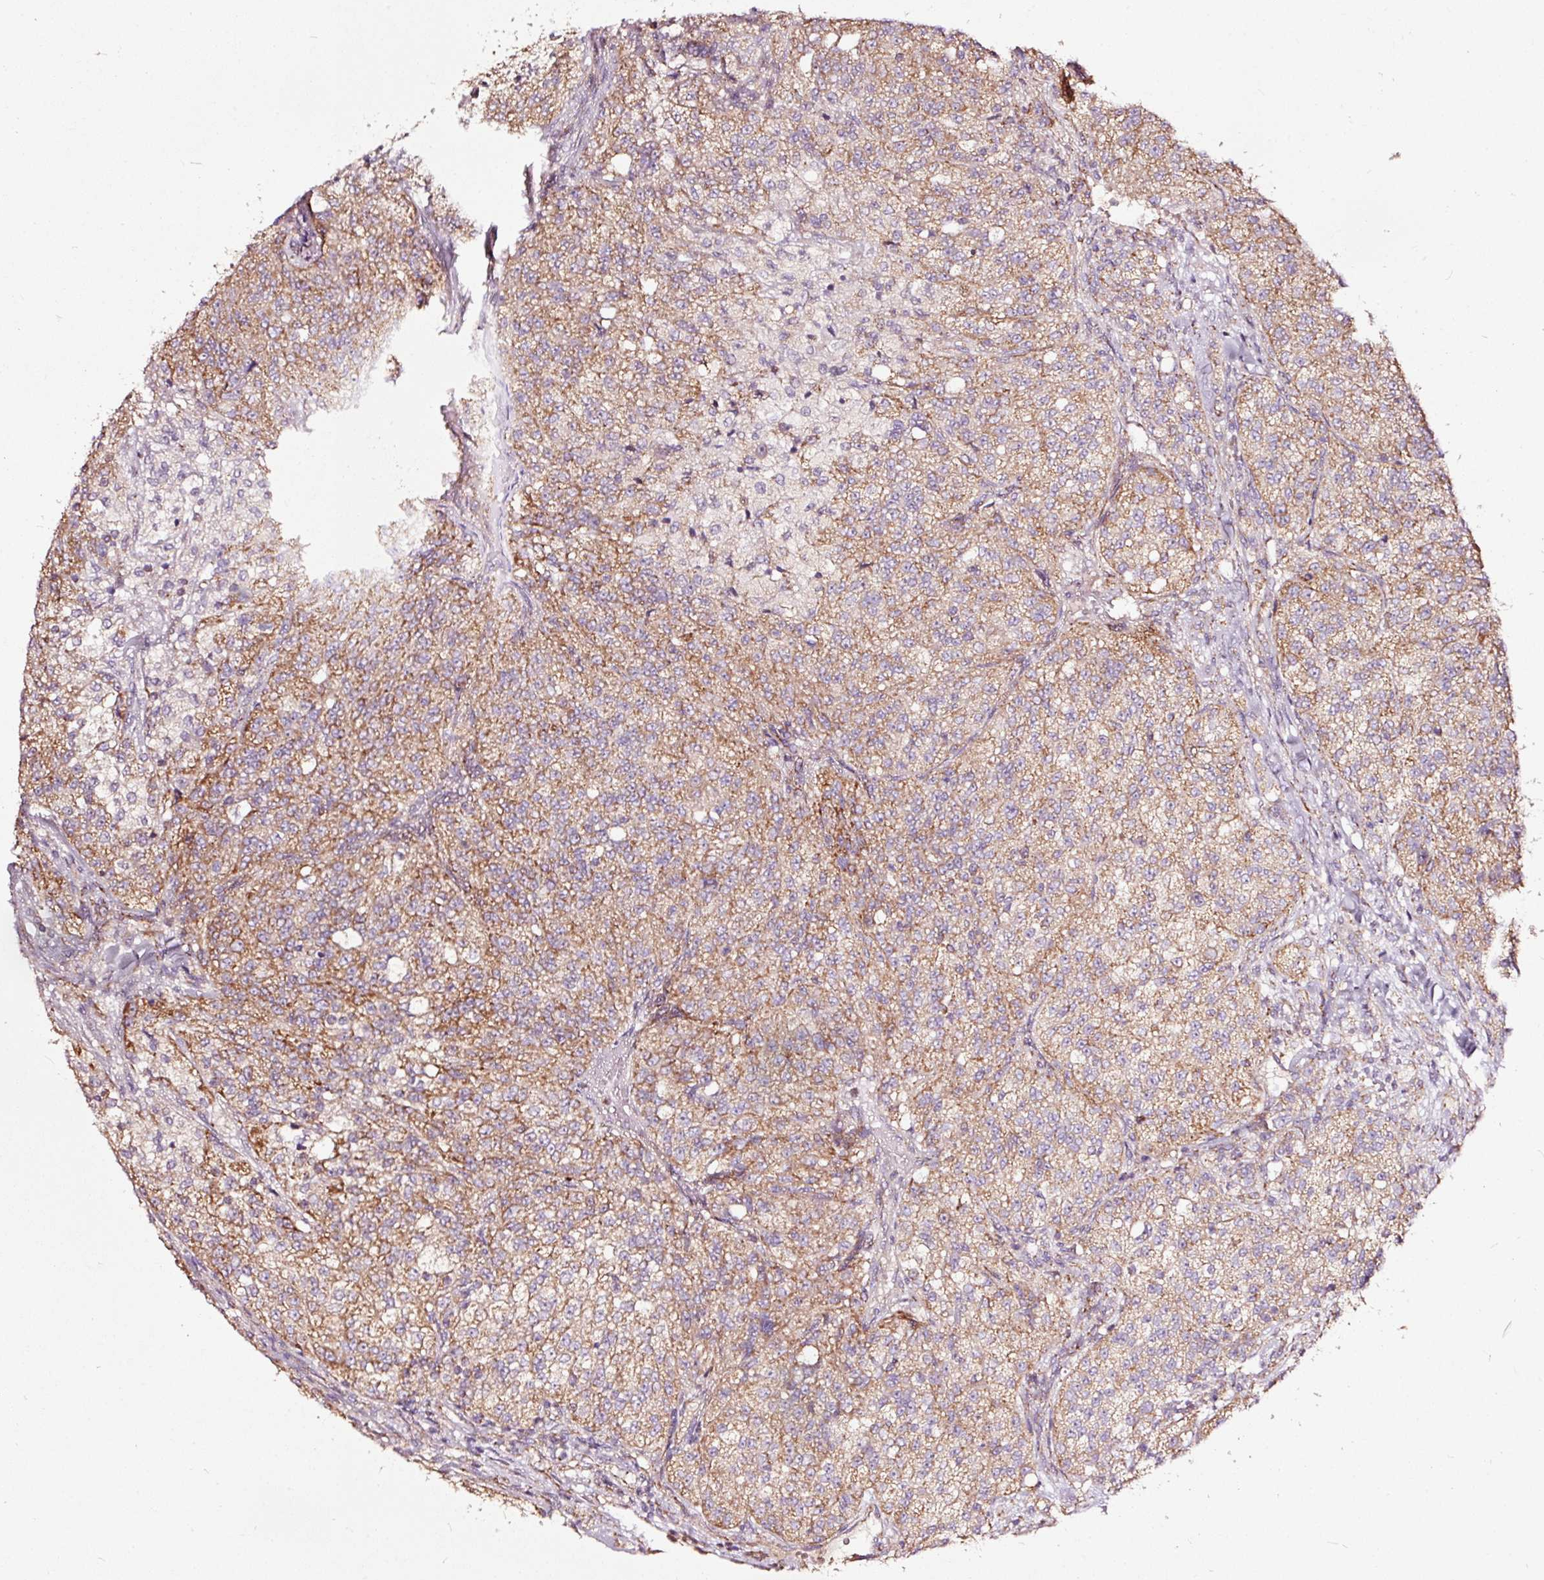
{"staining": {"intensity": "moderate", "quantity": ">75%", "location": "cytoplasmic/membranous"}, "tissue": "renal cancer", "cell_type": "Tumor cells", "image_type": "cancer", "snomed": [{"axis": "morphology", "description": "Adenocarcinoma, NOS"}, {"axis": "topography", "description": "Kidney"}], "caption": "Renal cancer (adenocarcinoma) tissue reveals moderate cytoplasmic/membranous expression in about >75% of tumor cells, visualized by immunohistochemistry.", "gene": "TPM1", "patient": {"sex": "female", "age": 63}}